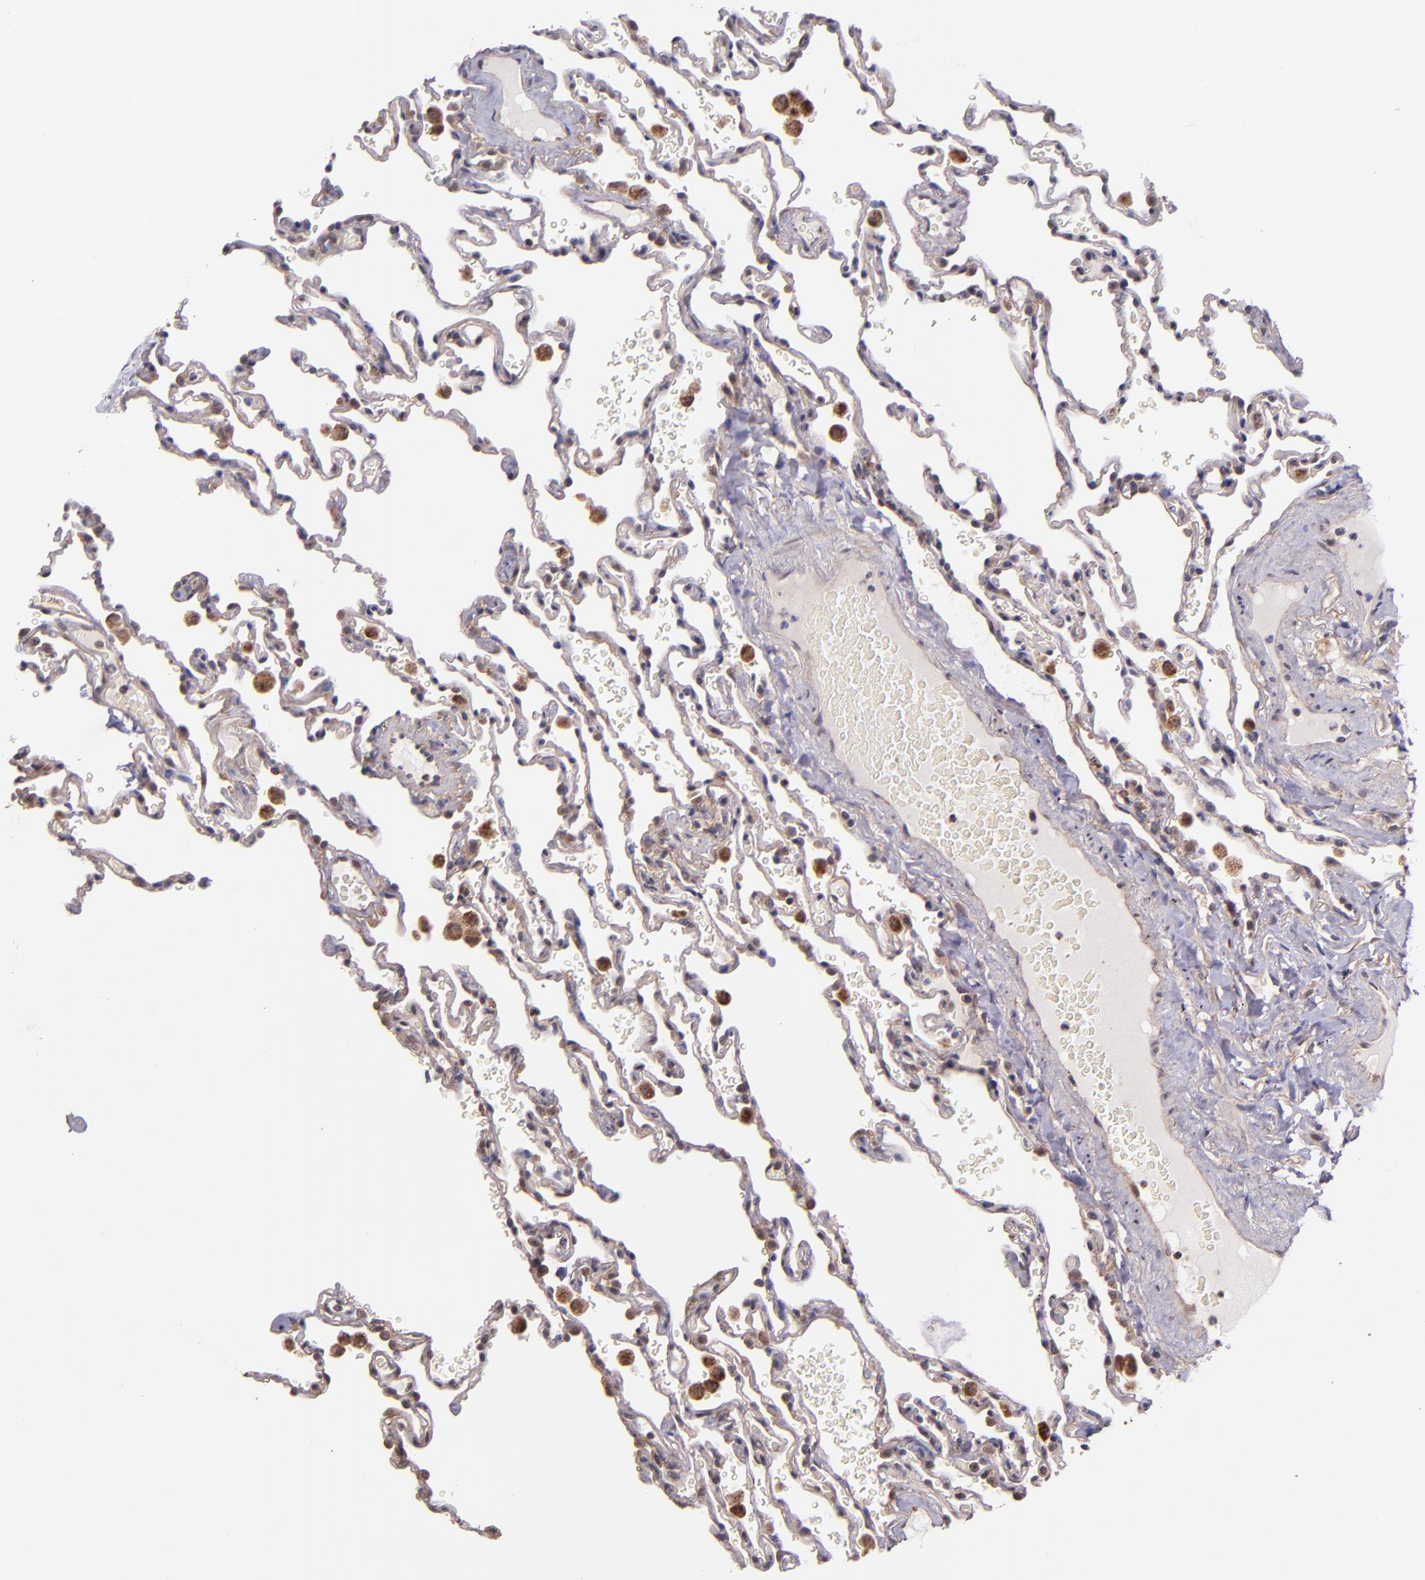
{"staining": {"intensity": "weak", "quantity": "25%-75%", "location": "cytoplasmic/membranous"}, "tissue": "lung", "cell_type": "Alveolar cells", "image_type": "normal", "snomed": [{"axis": "morphology", "description": "Normal tissue, NOS"}, {"axis": "topography", "description": "Lung"}], "caption": "IHC (DAB) staining of unremarkable lung shows weak cytoplasmic/membranous protein staining in about 25%-75% of alveolar cells. (DAB IHC with brightfield microscopy, high magnification).", "gene": "SHC1", "patient": {"sex": "male", "age": 59}}